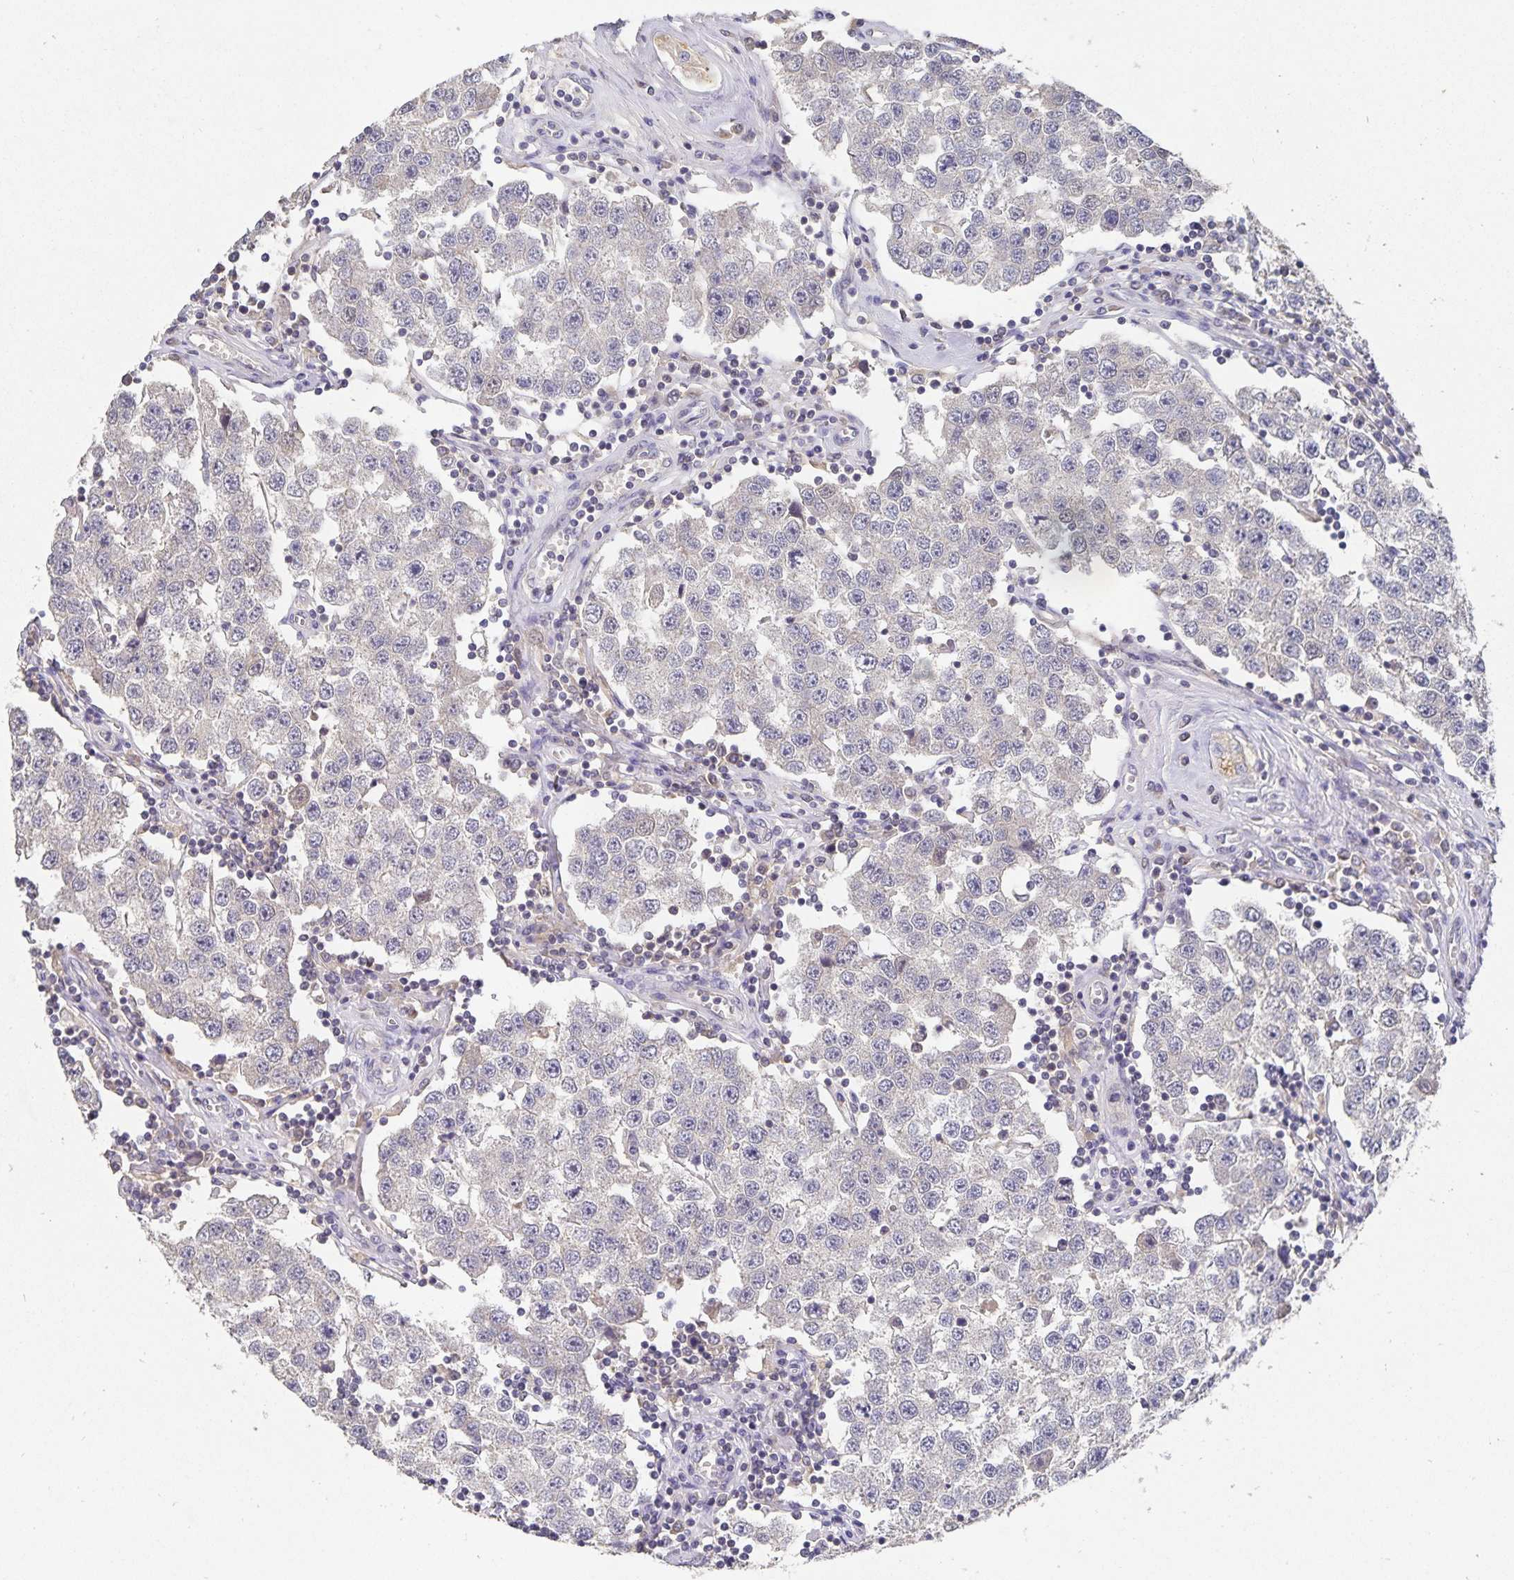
{"staining": {"intensity": "negative", "quantity": "none", "location": "none"}, "tissue": "testis cancer", "cell_type": "Tumor cells", "image_type": "cancer", "snomed": [{"axis": "morphology", "description": "Seminoma, NOS"}, {"axis": "topography", "description": "Testis"}], "caption": "Seminoma (testis) stained for a protein using immunohistochemistry reveals no expression tumor cells.", "gene": "HEPN1", "patient": {"sex": "male", "age": 34}}